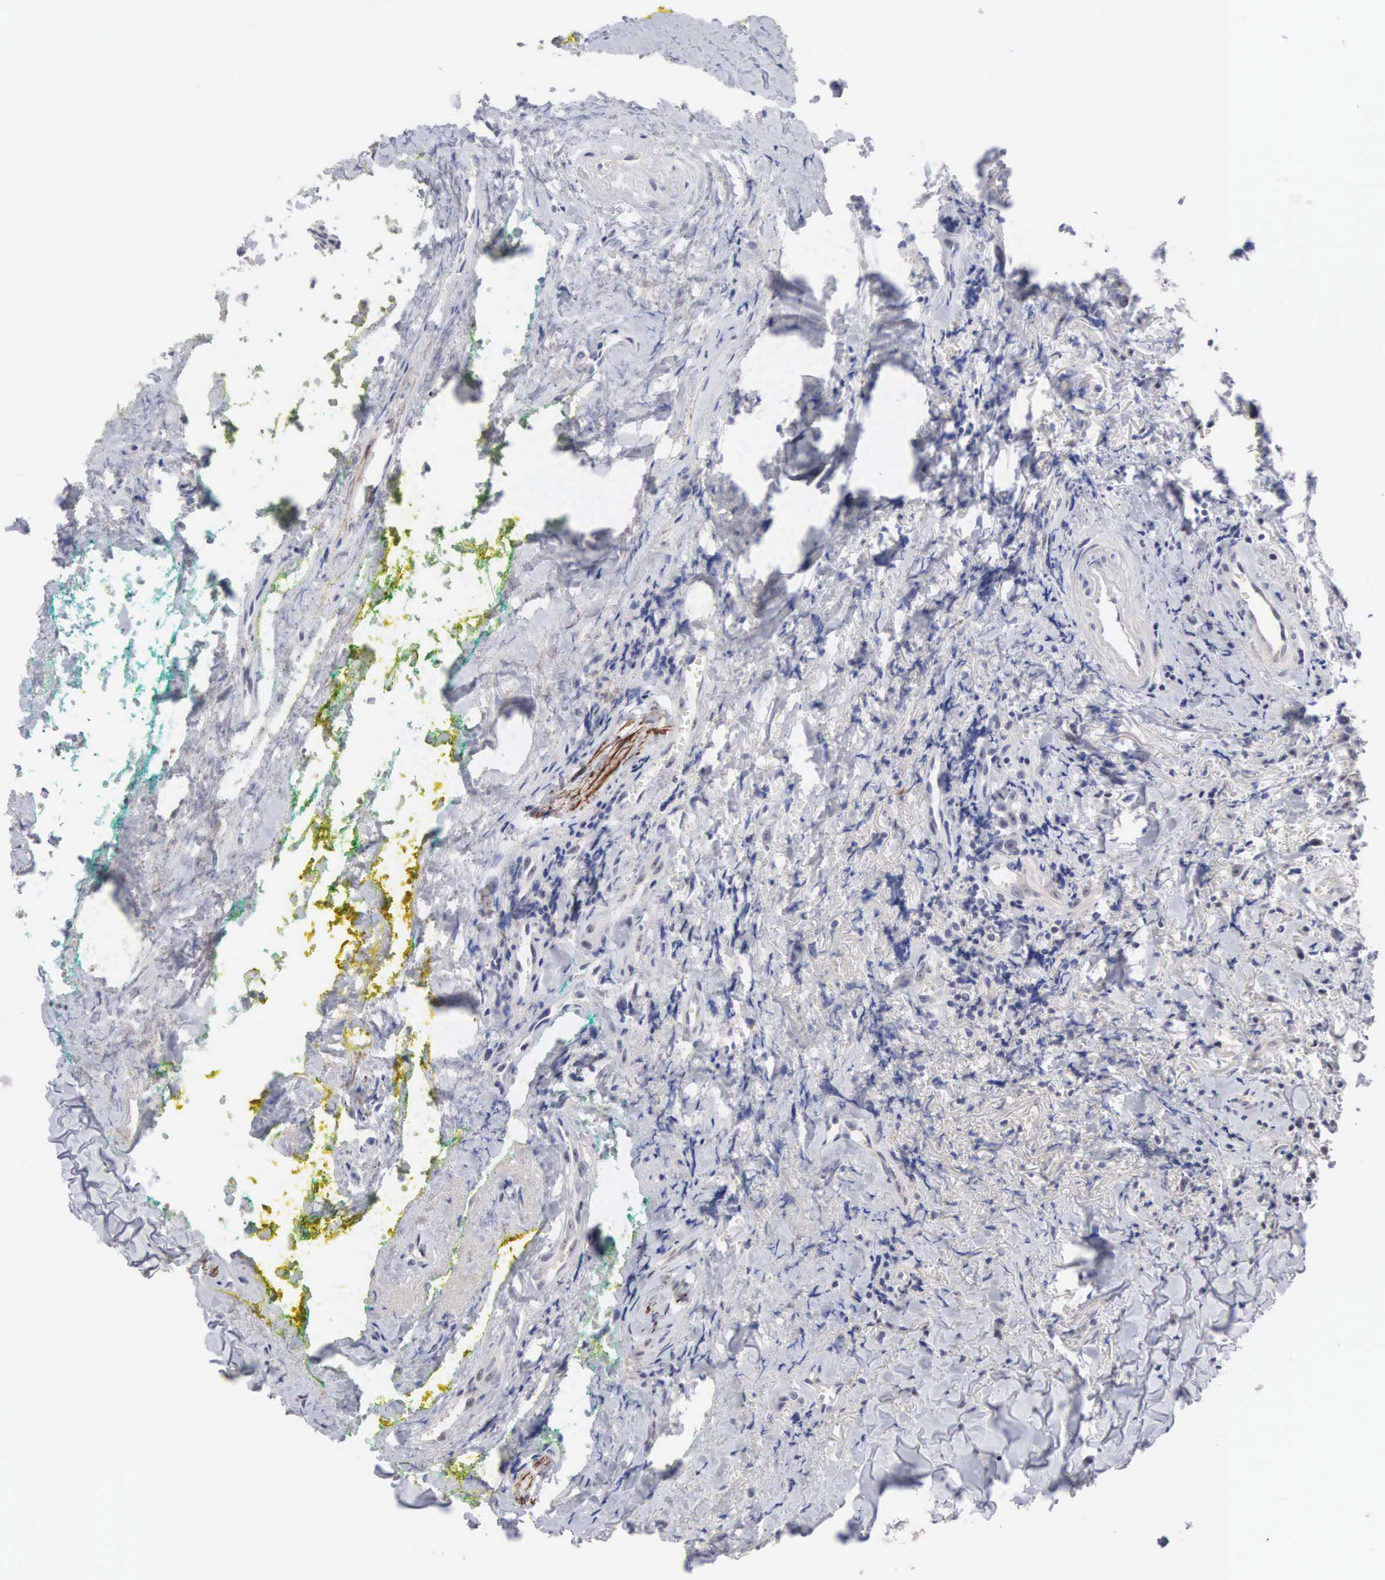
{"staining": {"intensity": "negative", "quantity": "none", "location": "none"}, "tissue": "head and neck cancer", "cell_type": "Tumor cells", "image_type": "cancer", "snomed": [{"axis": "morphology", "description": "Squamous cell carcinoma, NOS"}, {"axis": "topography", "description": "Oral tissue"}, {"axis": "topography", "description": "Head-Neck"}], "caption": "IHC photomicrograph of human head and neck cancer (squamous cell carcinoma) stained for a protein (brown), which displays no staining in tumor cells. (DAB IHC, high magnification).", "gene": "ACOT4", "patient": {"sex": "female", "age": 82}}